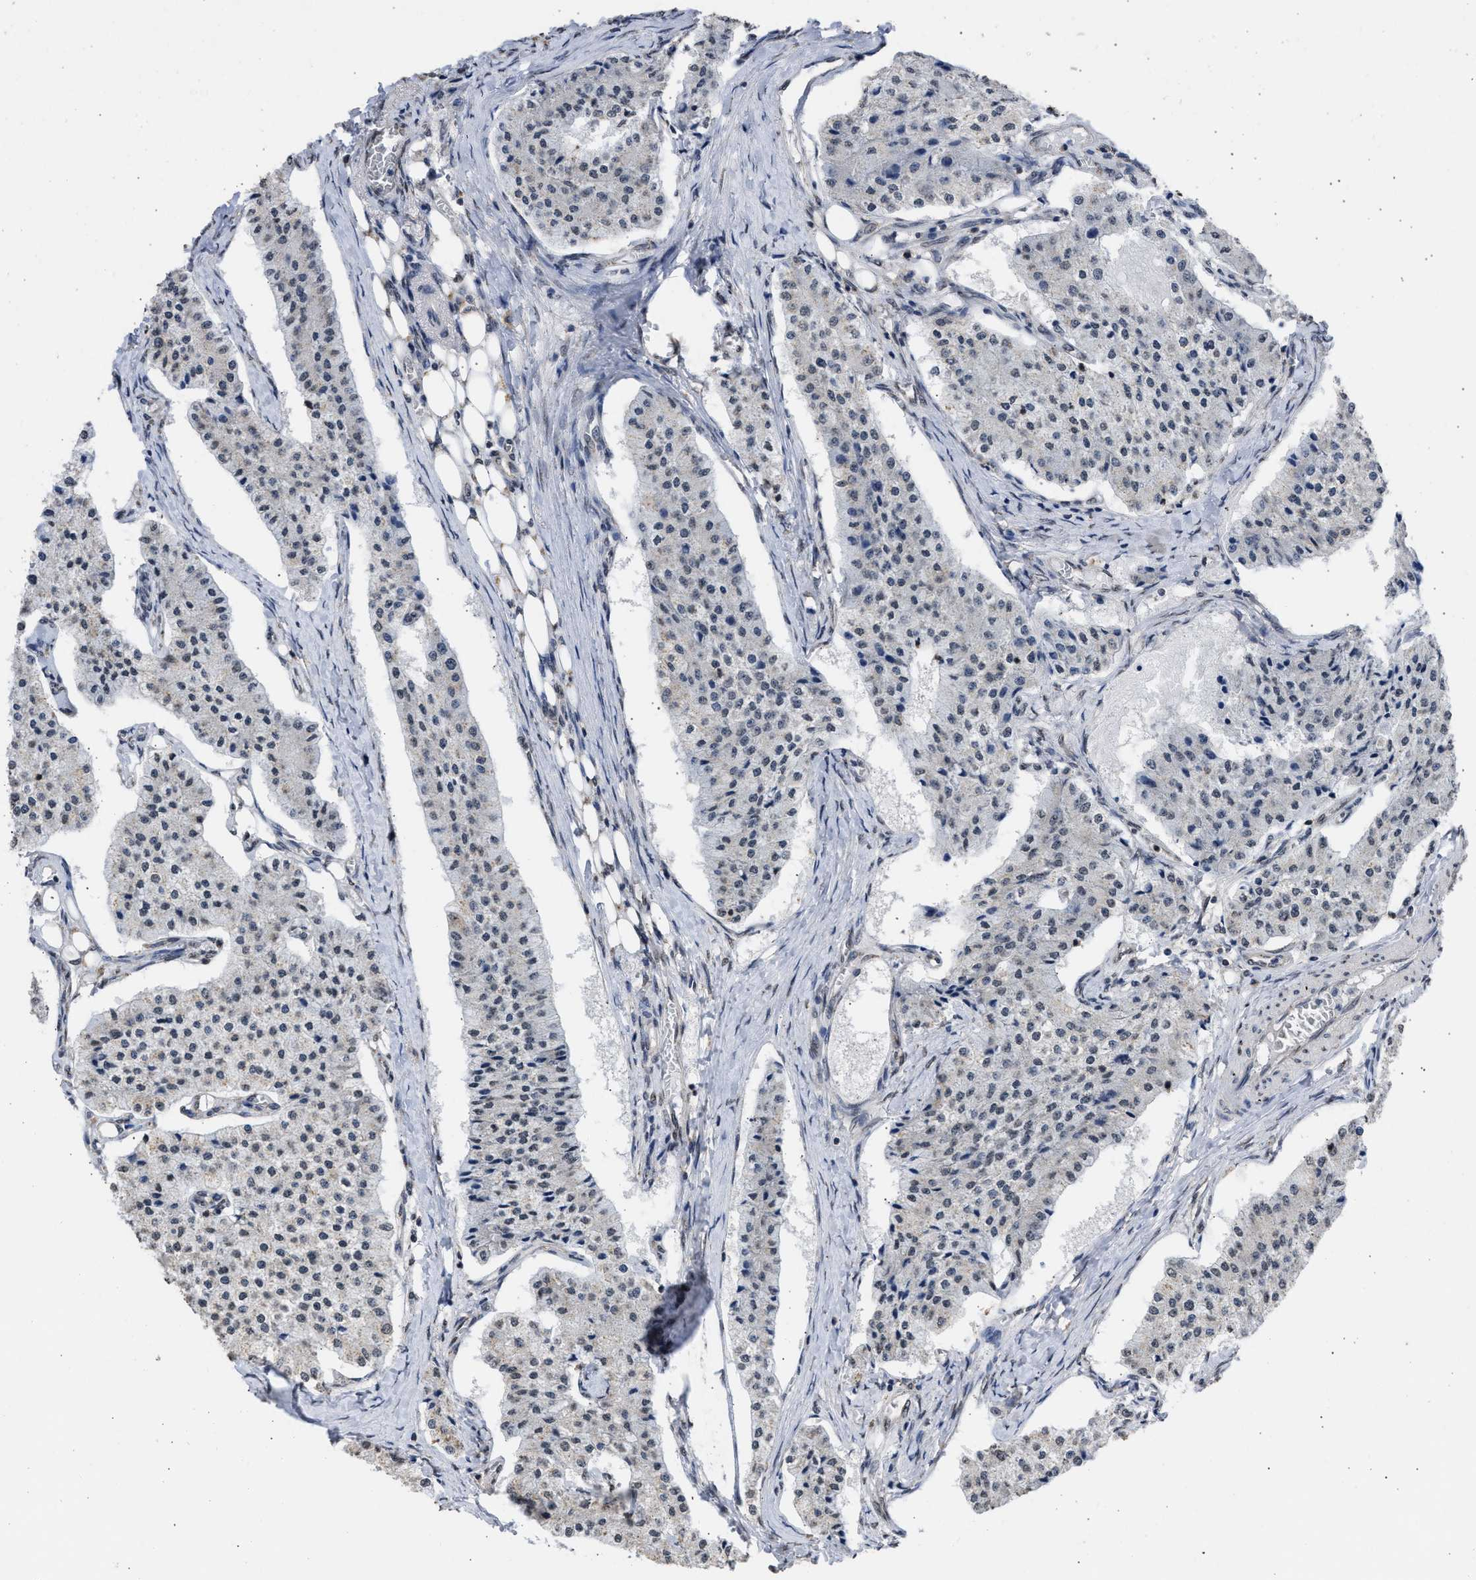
{"staining": {"intensity": "negative", "quantity": "none", "location": "none"}, "tissue": "carcinoid", "cell_type": "Tumor cells", "image_type": "cancer", "snomed": [{"axis": "morphology", "description": "Carcinoid, malignant, NOS"}, {"axis": "topography", "description": "Colon"}], "caption": "Immunohistochemistry (IHC) of carcinoid demonstrates no expression in tumor cells. (DAB (3,3'-diaminobenzidine) immunohistochemistry (IHC) with hematoxylin counter stain).", "gene": "NUP35", "patient": {"sex": "female", "age": 52}}